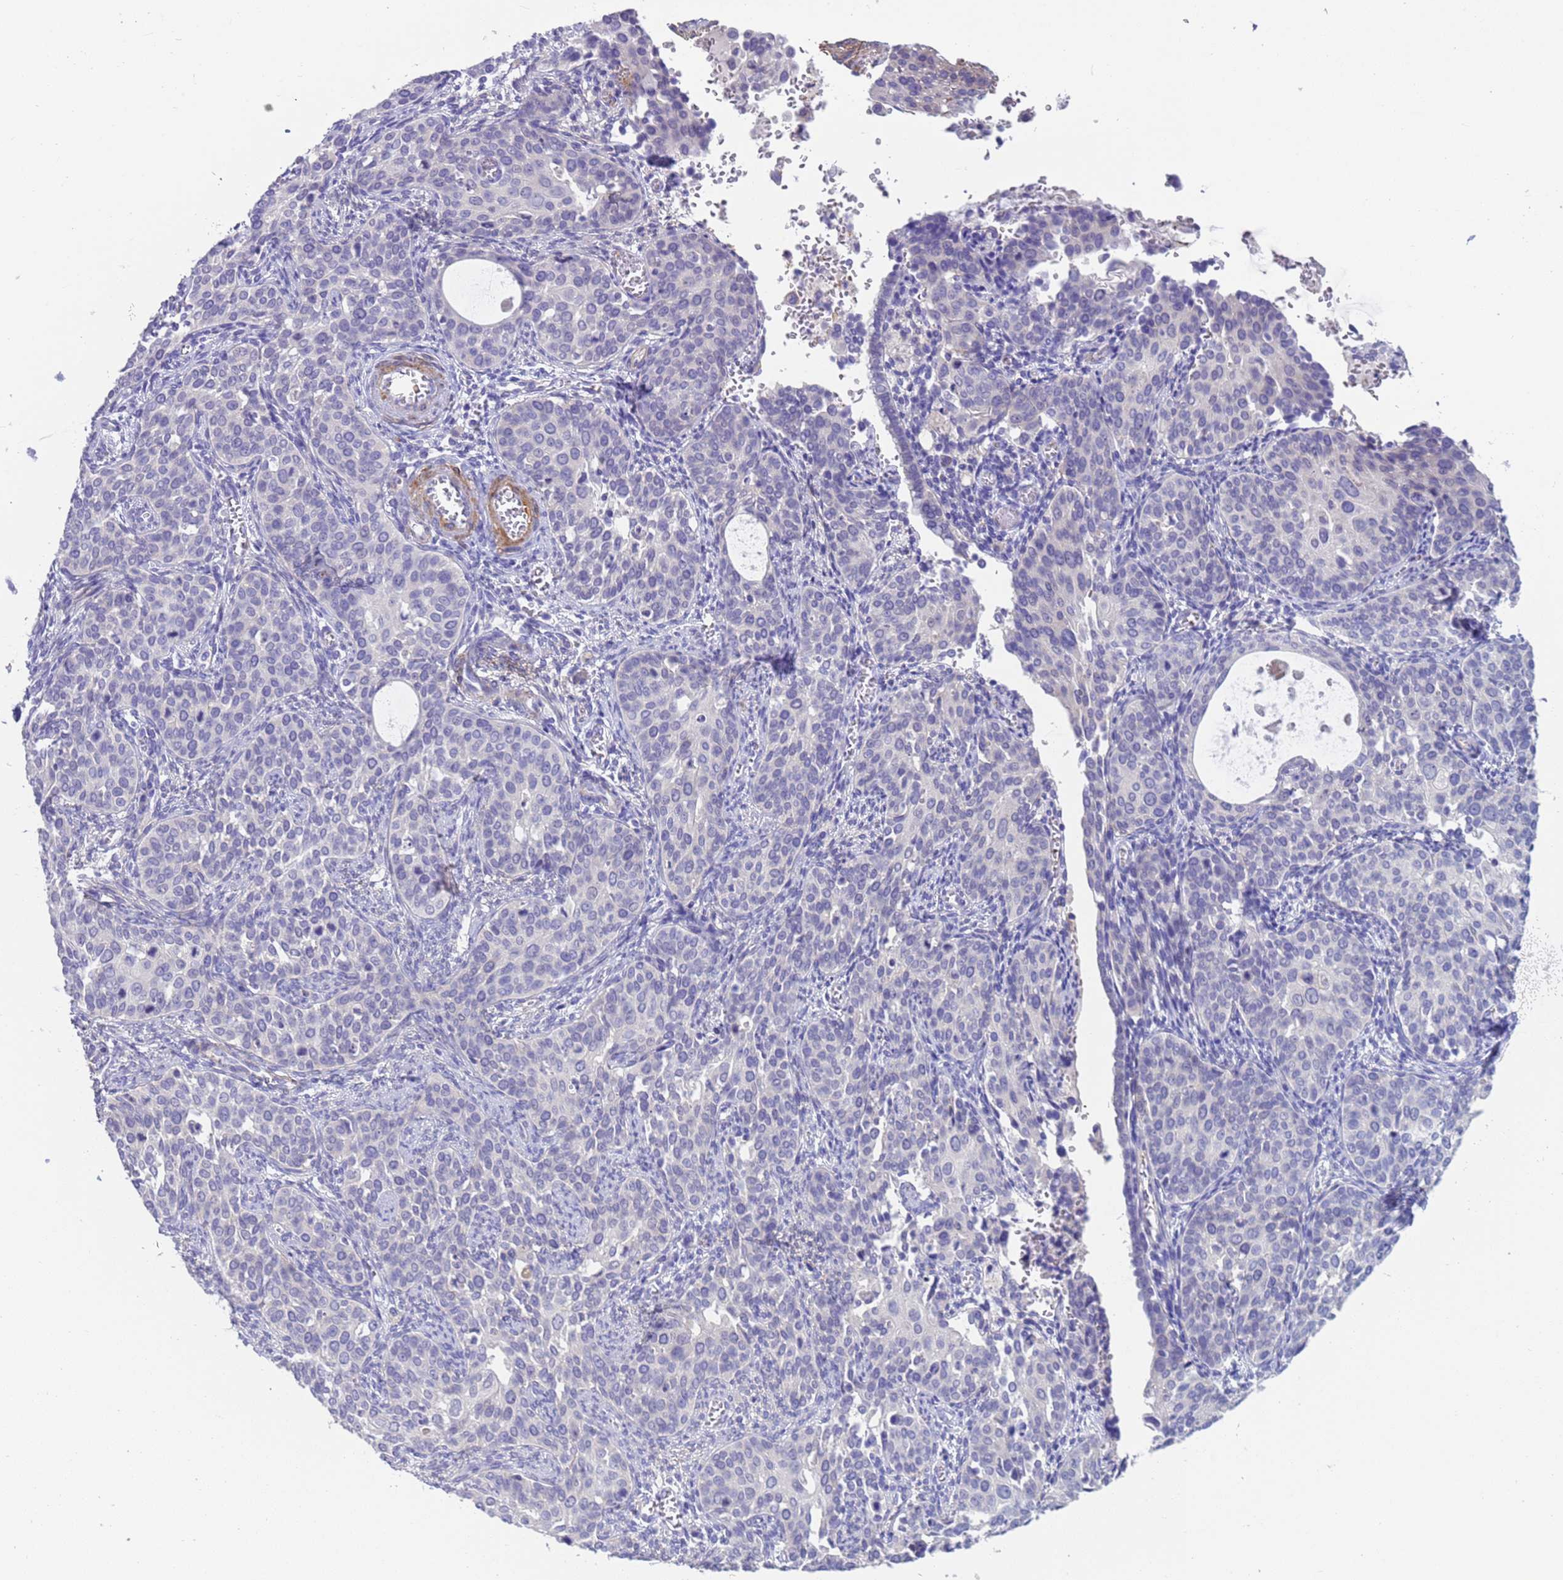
{"staining": {"intensity": "negative", "quantity": "none", "location": "none"}, "tissue": "cervical cancer", "cell_type": "Tumor cells", "image_type": "cancer", "snomed": [{"axis": "morphology", "description": "Squamous cell carcinoma, NOS"}, {"axis": "topography", "description": "Cervix"}], "caption": "A photomicrograph of cervical squamous cell carcinoma stained for a protein demonstrates no brown staining in tumor cells.", "gene": "KBTBD3", "patient": {"sex": "female", "age": 44}}